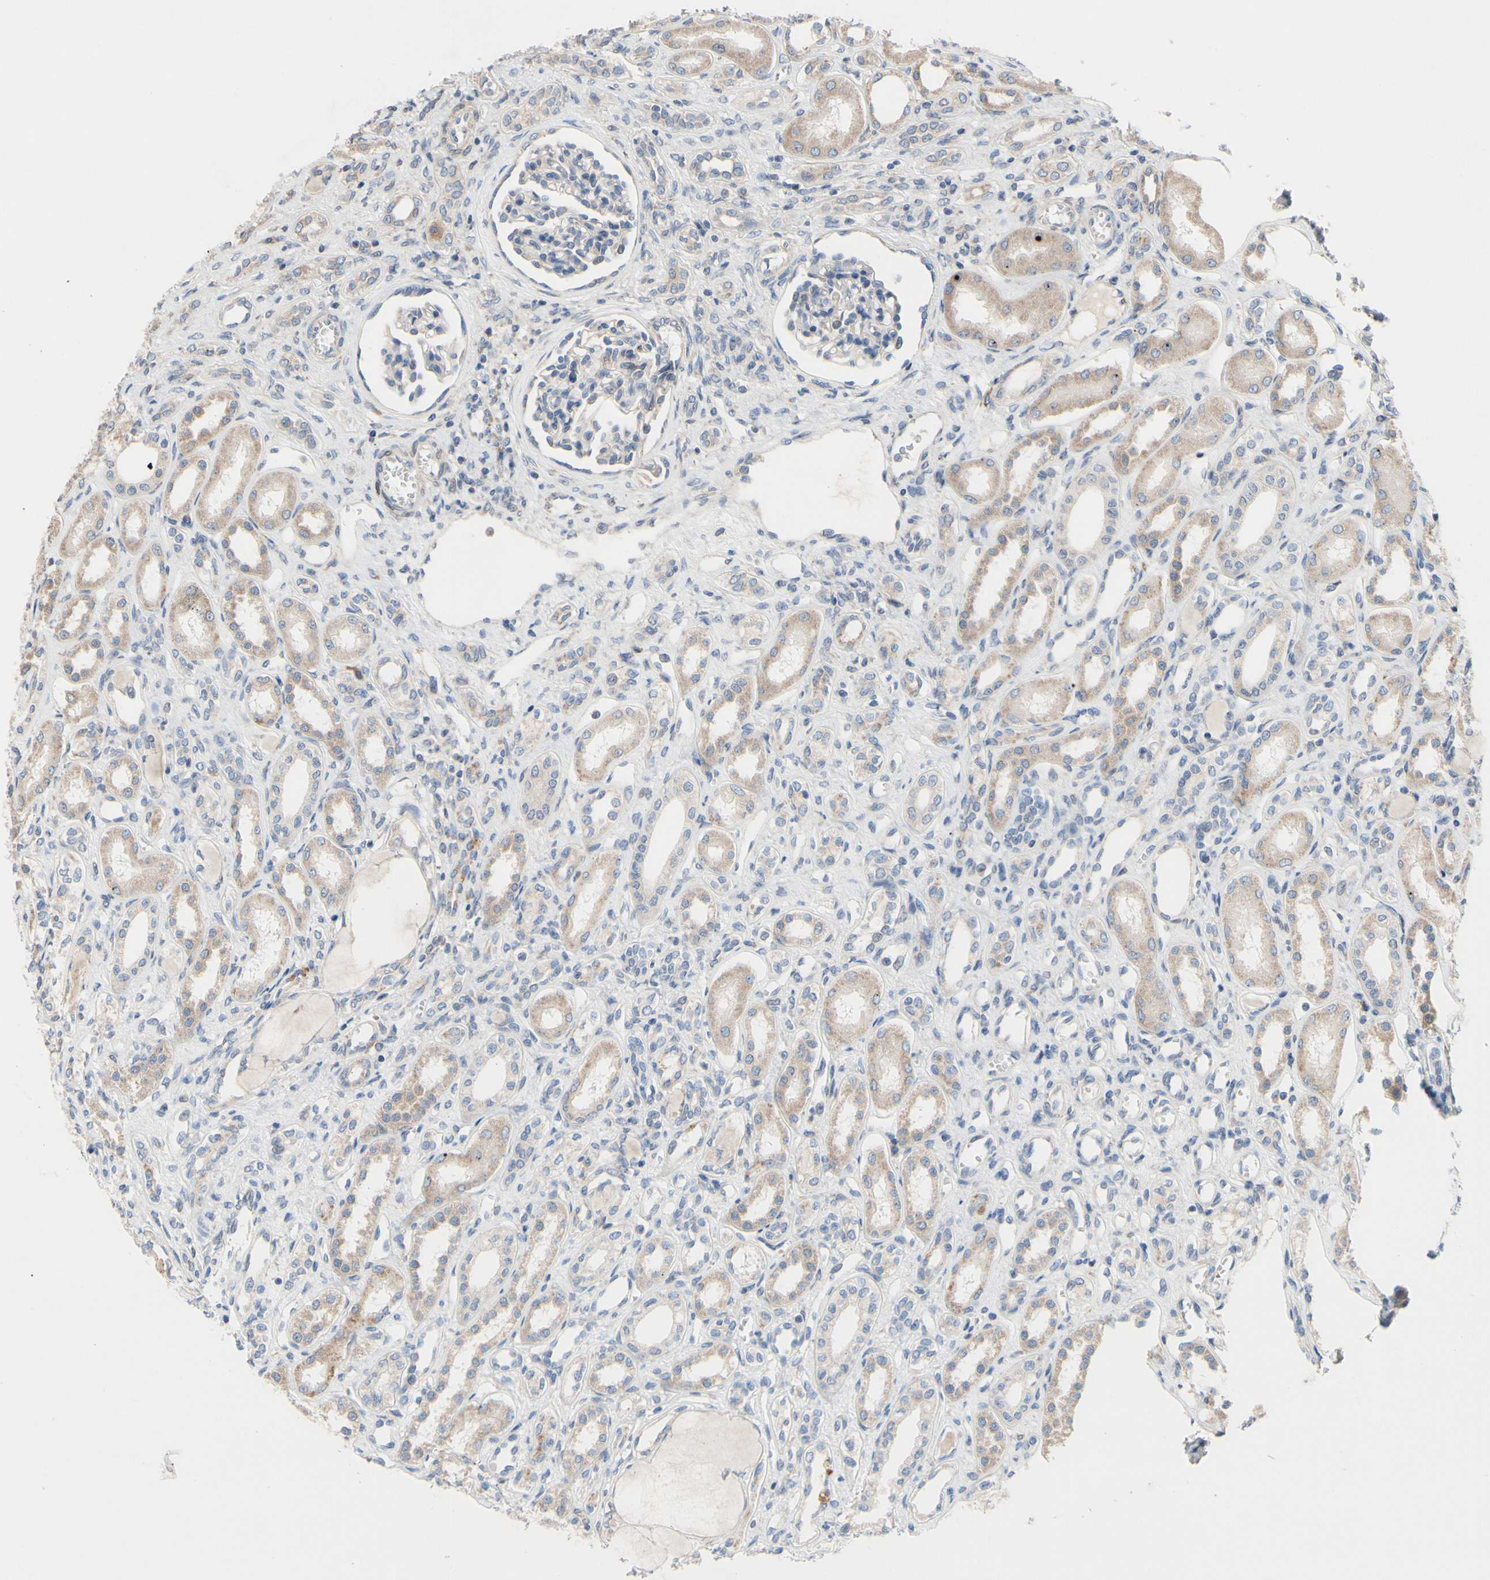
{"staining": {"intensity": "negative", "quantity": "none", "location": "none"}, "tissue": "kidney", "cell_type": "Cells in glomeruli", "image_type": "normal", "snomed": [{"axis": "morphology", "description": "Normal tissue, NOS"}, {"axis": "topography", "description": "Kidney"}], "caption": "IHC histopathology image of unremarkable kidney: kidney stained with DAB demonstrates no significant protein staining in cells in glomeruli. (DAB (3,3'-diaminobenzidine) IHC, high magnification).", "gene": "TTC14", "patient": {"sex": "male", "age": 7}}